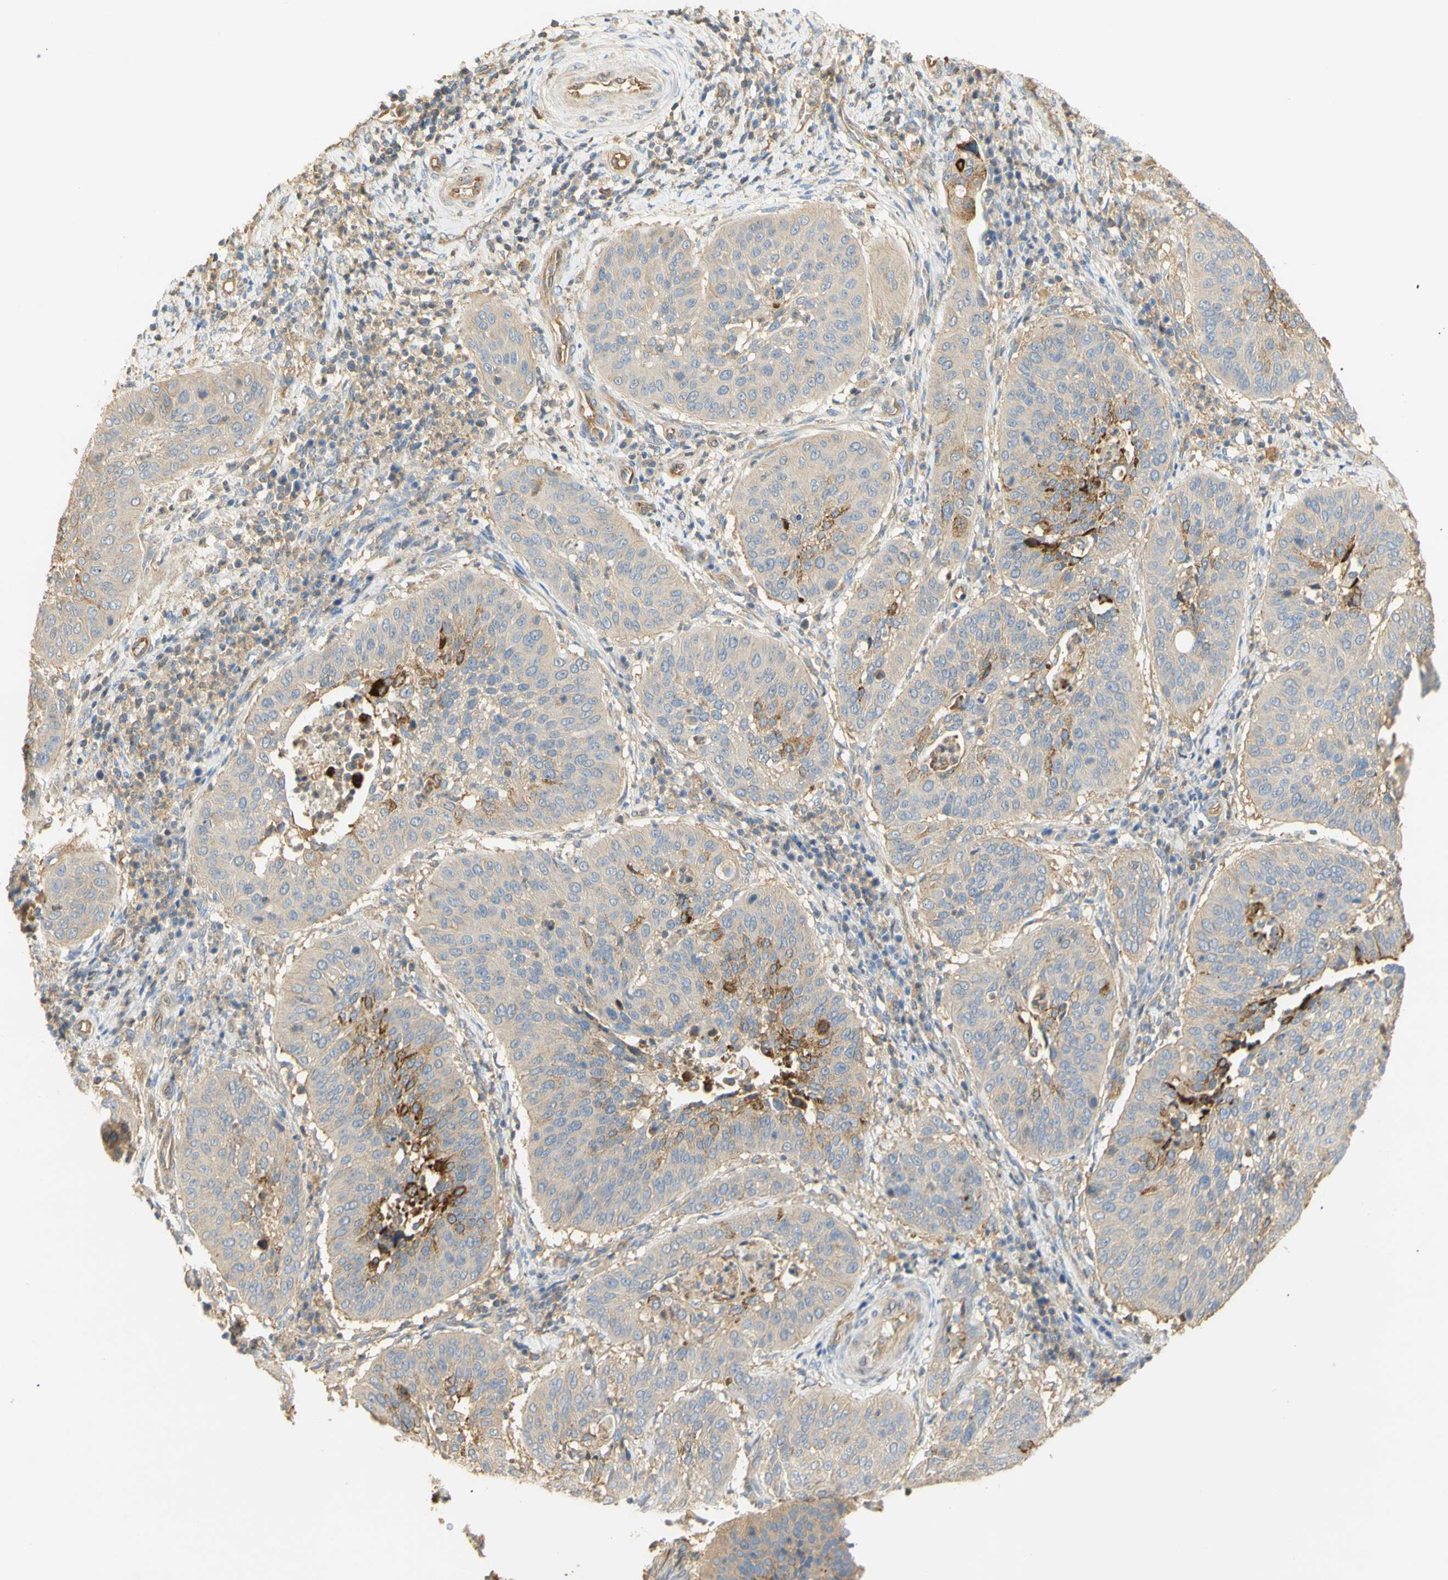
{"staining": {"intensity": "weak", "quantity": "25%-75%", "location": "cytoplasmic/membranous"}, "tissue": "cervical cancer", "cell_type": "Tumor cells", "image_type": "cancer", "snomed": [{"axis": "morphology", "description": "Normal tissue, NOS"}, {"axis": "morphology", "description": "Squamous cell carcinoma, NOS"}, {"axis": "topography", "description": "Cervix"}], "caption": "An image showing weak cytoplasmic/membranous positivity in approximately 25%-75% of tumor cells in cervical squamous cell carcinoma, as visualized by brown immunohistochemical staining.", "gene": "KCNE4", "patient": {"sex": "female", "age": 39}}